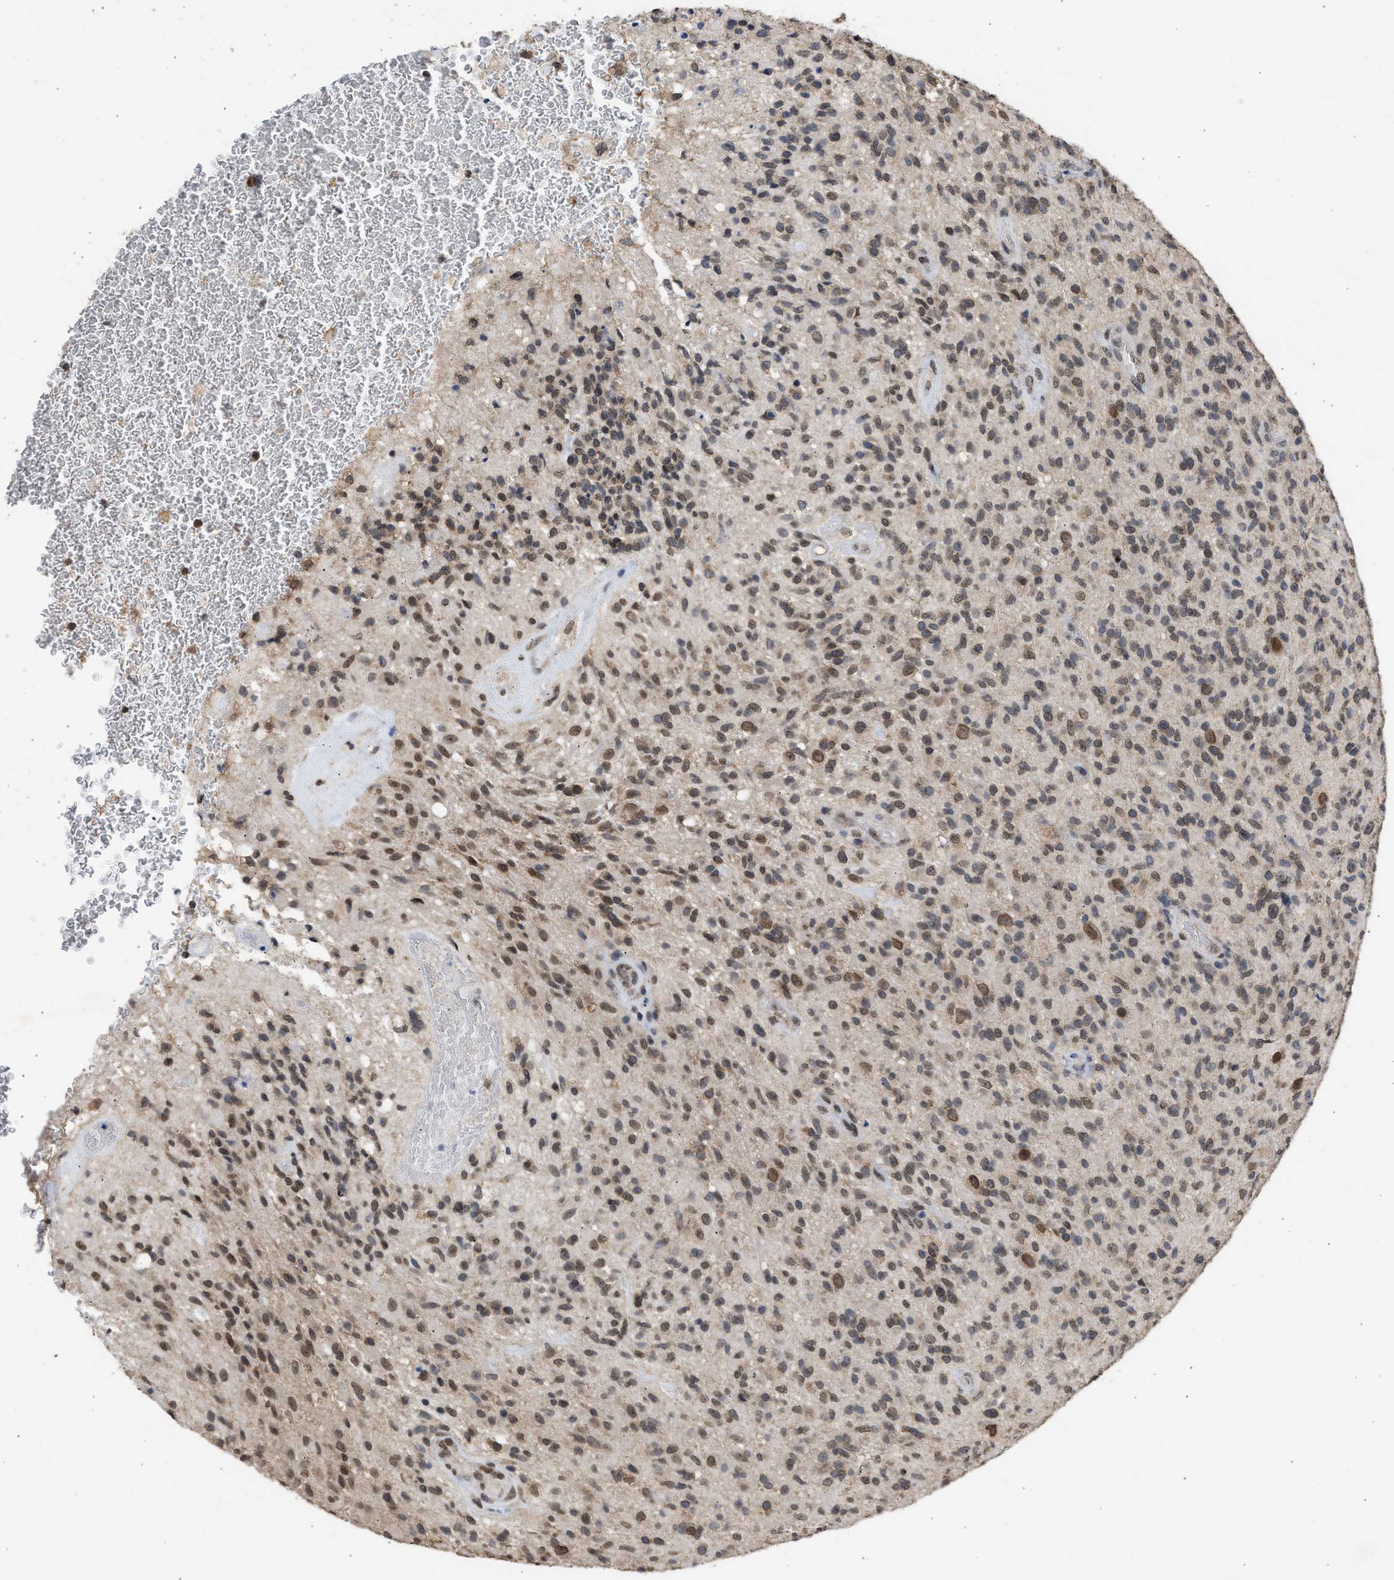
{"staining": {"intensity": "weak", "quantity": "<25%", "location": "cytoplasmic/membranous,nuclear"}, "tissue": "glioma", "cell_type": "Tumor cells", "image_type": "cancer", "snomed": [{"axis": "morphology", "description": "Glioma, malignant, High grade"}, {"axis": "topography", "description": "Brain"}], "caption": "Immunohistochemistry histopathology image of neoplastic tissue: high-grade glioma (malignant) stained with DAB exhibits no significant protein expression in tumor cells.", "gene": "NUP35", "patient": {"sex": "male", "age": 71}}